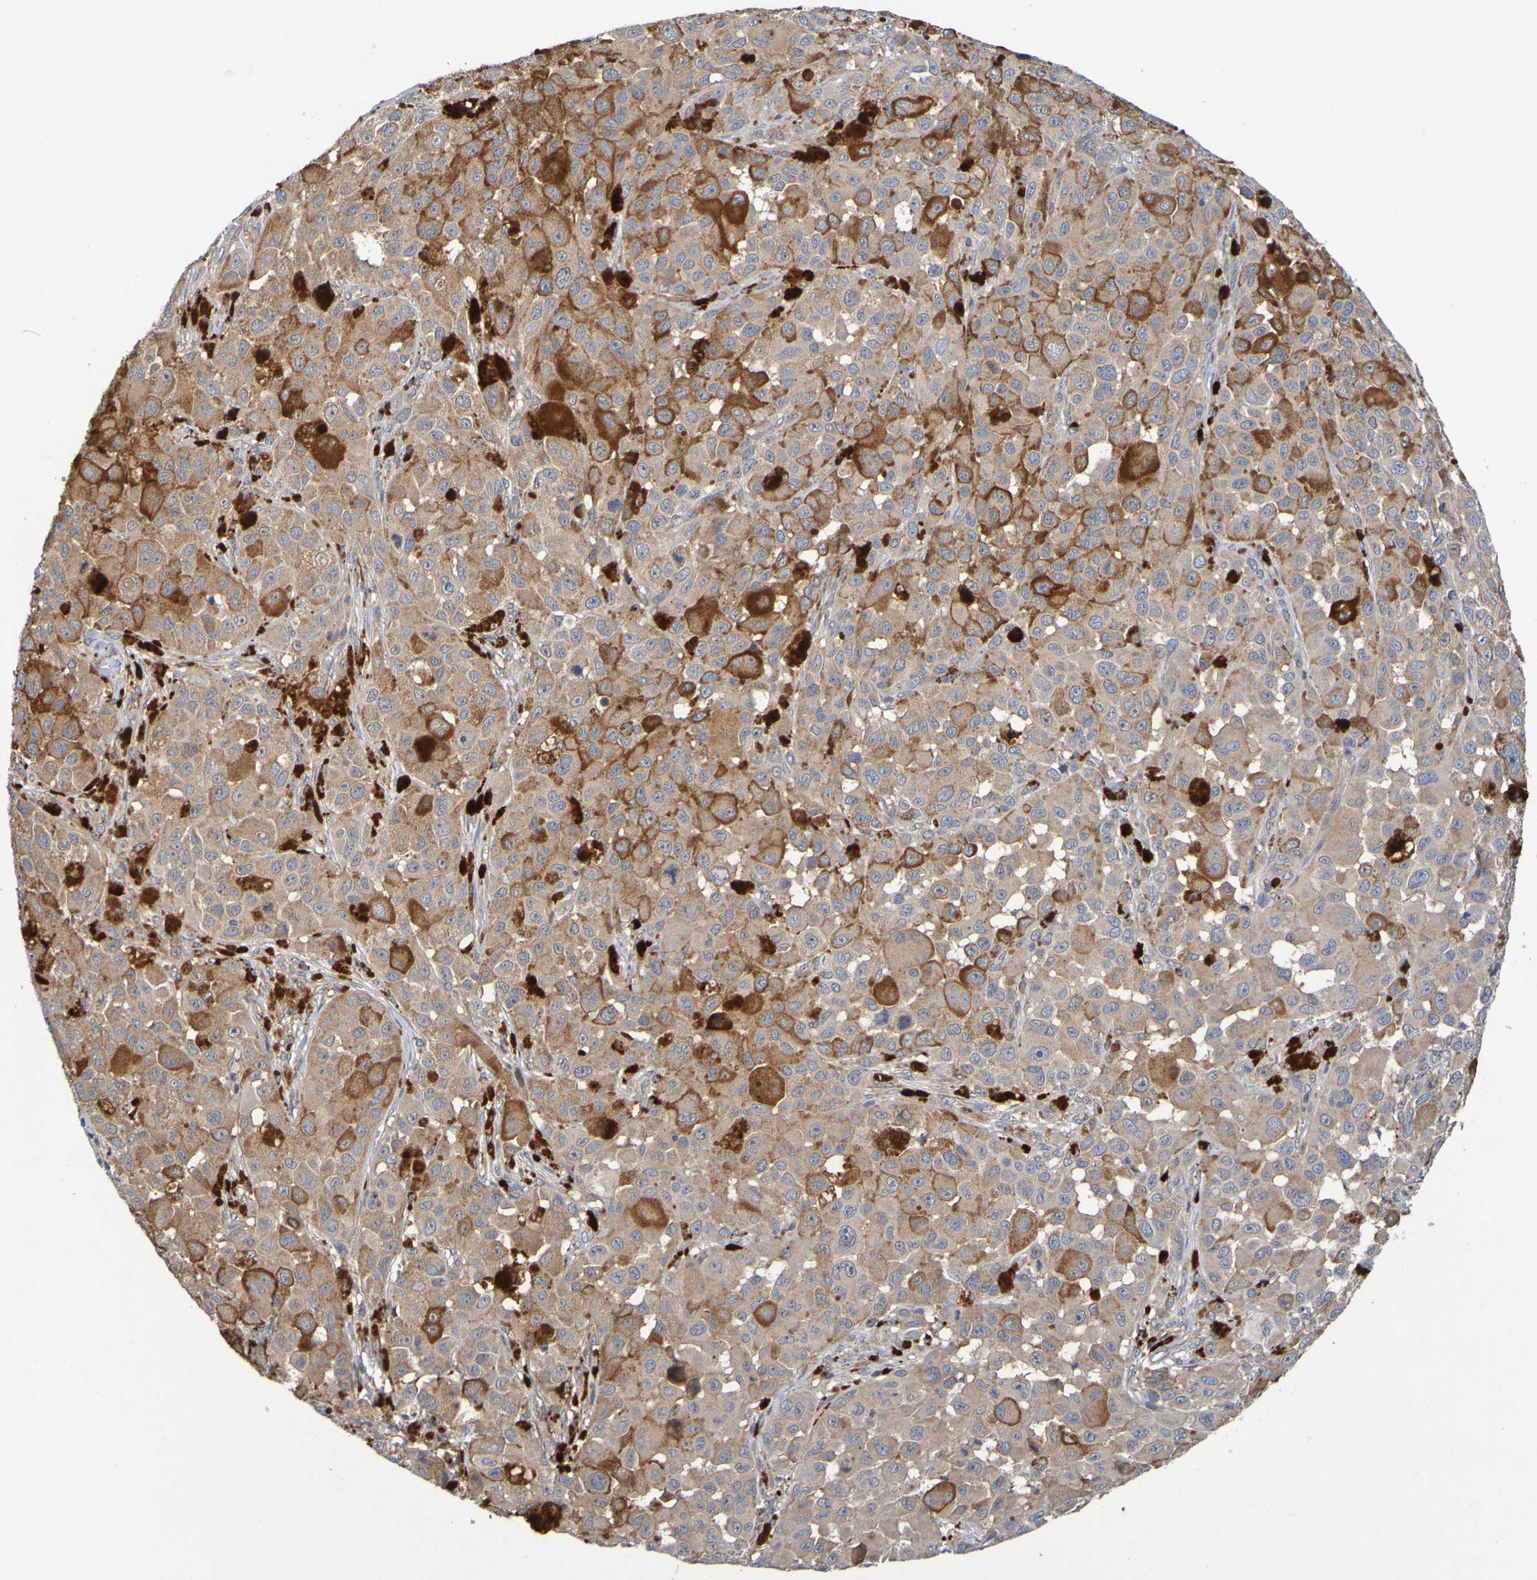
{"staining": {"intensity": "weak", "quantity": ">75%", "location": "cytoplasmic/membranous"}, "tissue": "melanoma", "cell_type": "Tumor cells", "image_type": "cancer", "snomed": [{"axis": "morphology", "description": "Malignant melanoma, NOS"}, {"axis": "topography", "description": "Skin"}], "caption": "A micrograph of human malignant melanoma stained for a protein demonstrates weak cytoplasmic/membranous brown staining in tumor cells. (DAB IHC with brightfield microscopy, high magnification).", "gene": "SDK1", "patient": {"sex": "male", "age": 96}}